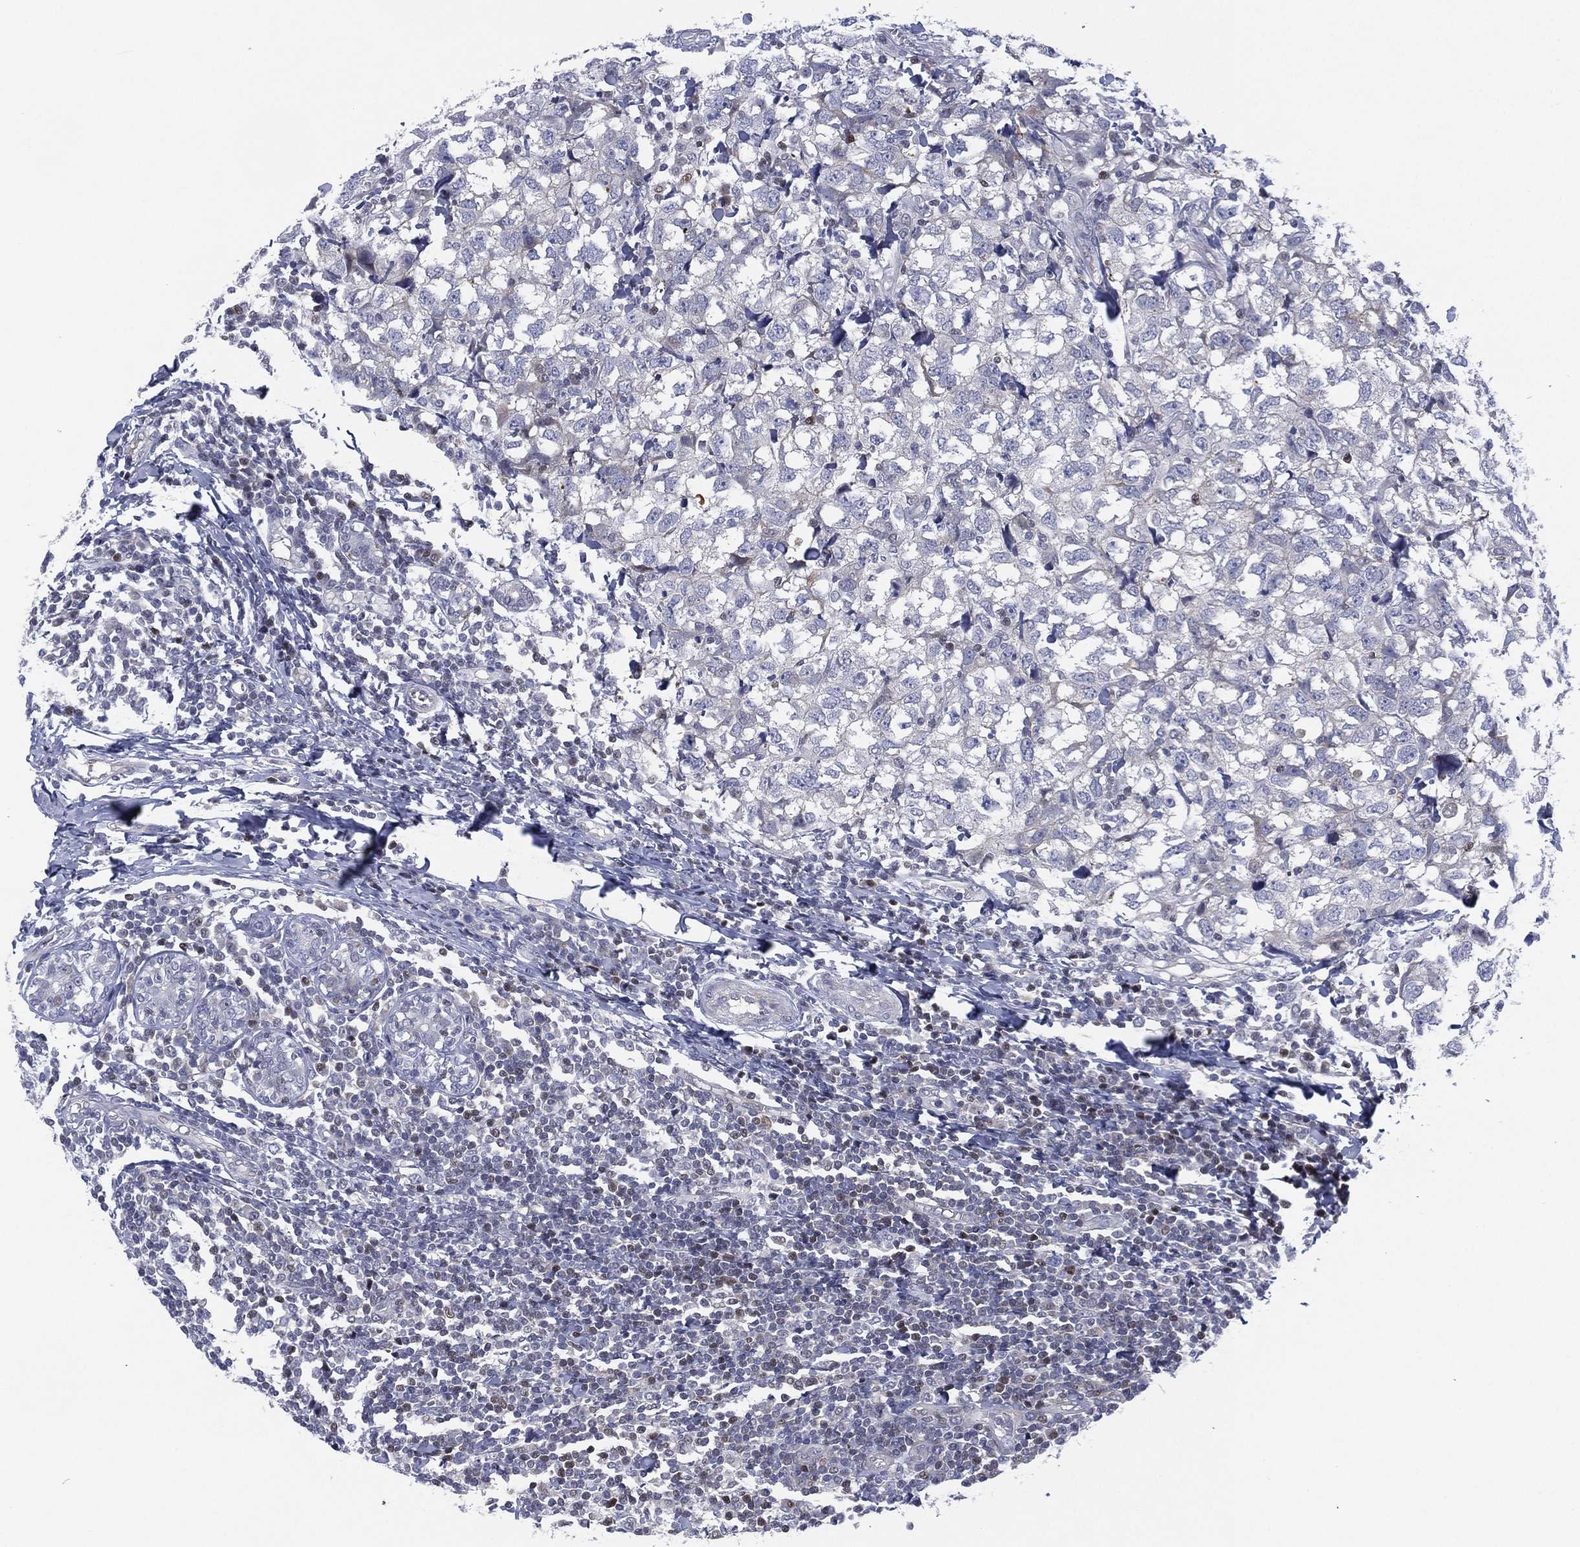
{"staining": {"intensity": "negative", "quantity": "none", "location": "none"}, "tissue": "breast cancer", "cell_type": "Tumor cells", "image_type": "cancer", "snomed": [{"axis": "morphology", "description": "Duct carcinoma"}, {"axis": "topography", "description": "Breast"}], "caption": "Breast intraductal carcinoma stained for a protein using immunohistochemistry exhibits no expression tumor cells.", "gene": "SLC4A4", "patient": {"sex": "female", "age": 30}}